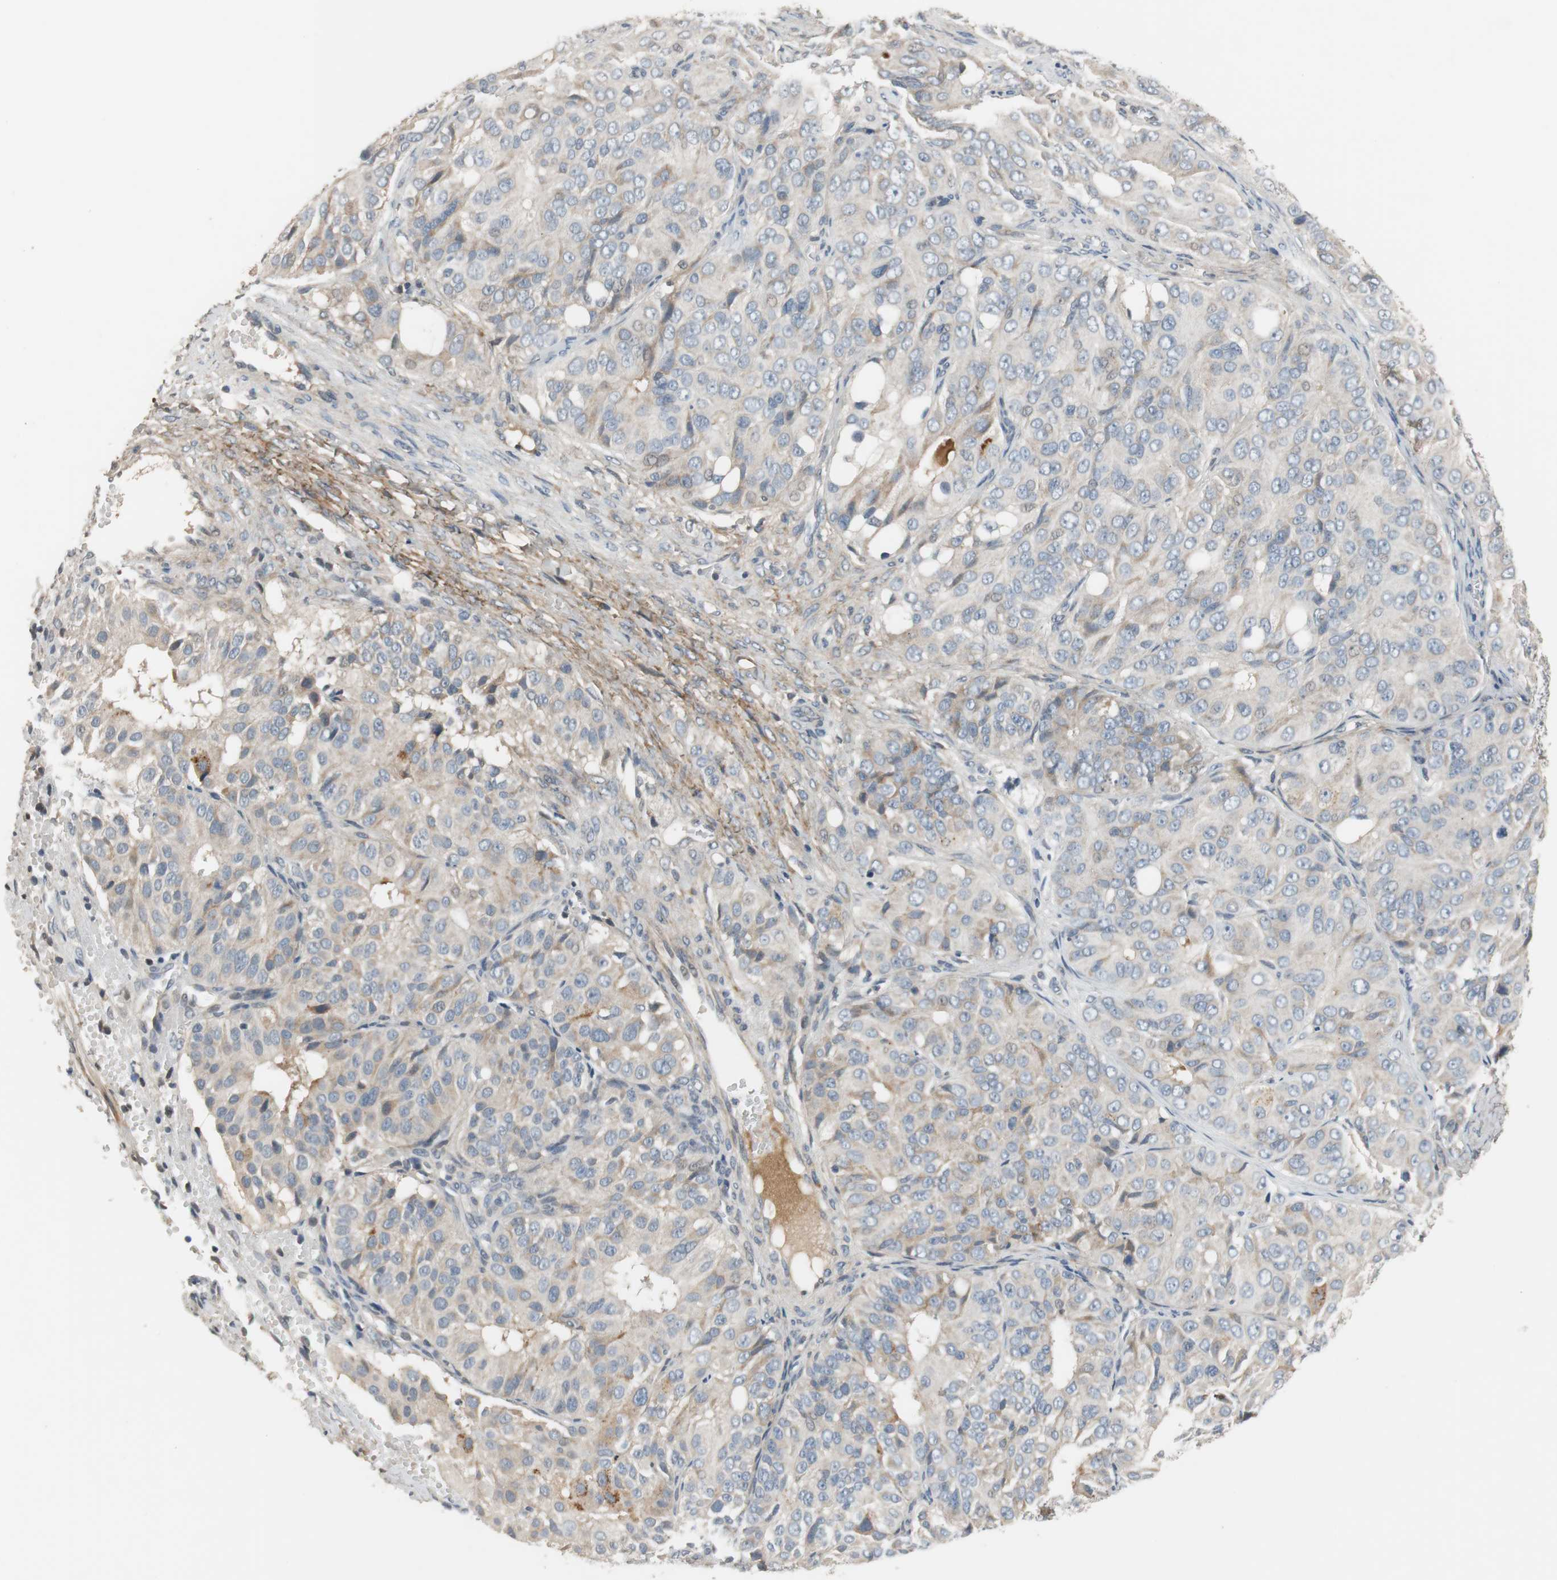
{"staining": {"intensity": "weak", "quantity": "25%-75%", "location": "cytoplasmic/membranous"}, "tissue": "ovarian cancer", "cell_type": "Tumor cells", "image_type": "cancer", "snomed": [{"axis": "morphology", "description": "Carcinoma, endometroid"}, {"axis": "topography", "description": "Ovary"}], "caption": "Tumor cells demonstrate low levels of weak cytoplasmic/membranous expression in approximately 25%-75% of cells in endometroid carcinoma (ovarian).", "gene": "COL12A1", "patient": {"sex": "female", "age": 51}}